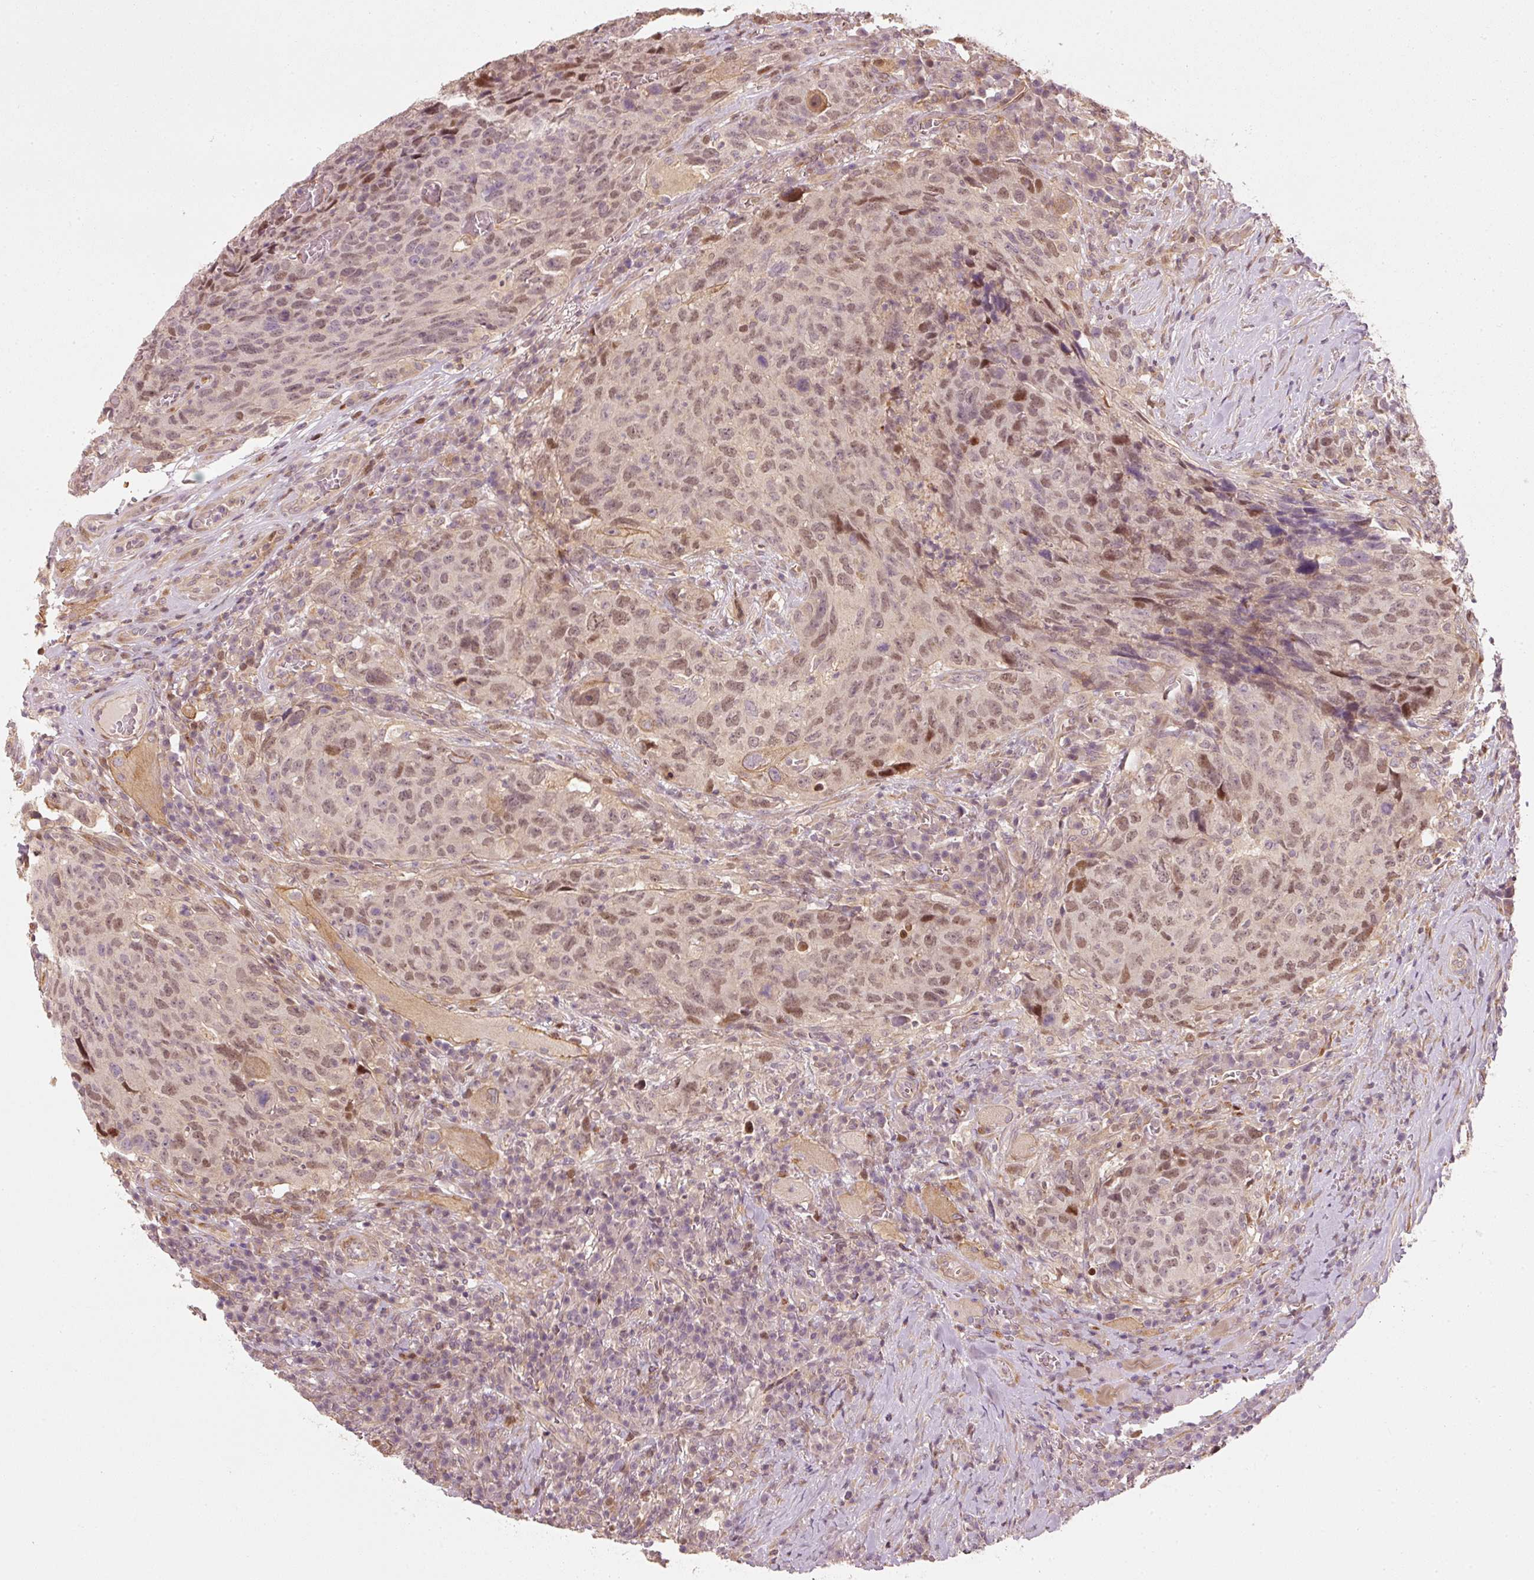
{"staining": {"intensity": "moderate", "quantity": "25%-75%", "location": "nuclear"}, "tissue": "head and neck cancer", "cell_type": "Tumor cells", "image_type": "cancer", "snomed": [{"axis": "morphology", "description": "Squamous cell carcinoma, NOS"}, {"axis": "topography", "description": "Head-Neck"}], "caption": "Immunohistochemistry (IHC) micrograph of neoplastic tissue: head and neck cancer stained using immunohistochemistry (IHC) displays medium levels of moderate protein expression localized specifically in the nuclear of tumor cells, appearing as a nuclear brown color.", "gene": "TREX2", "patient": {"sex": "male", "age": 66}}